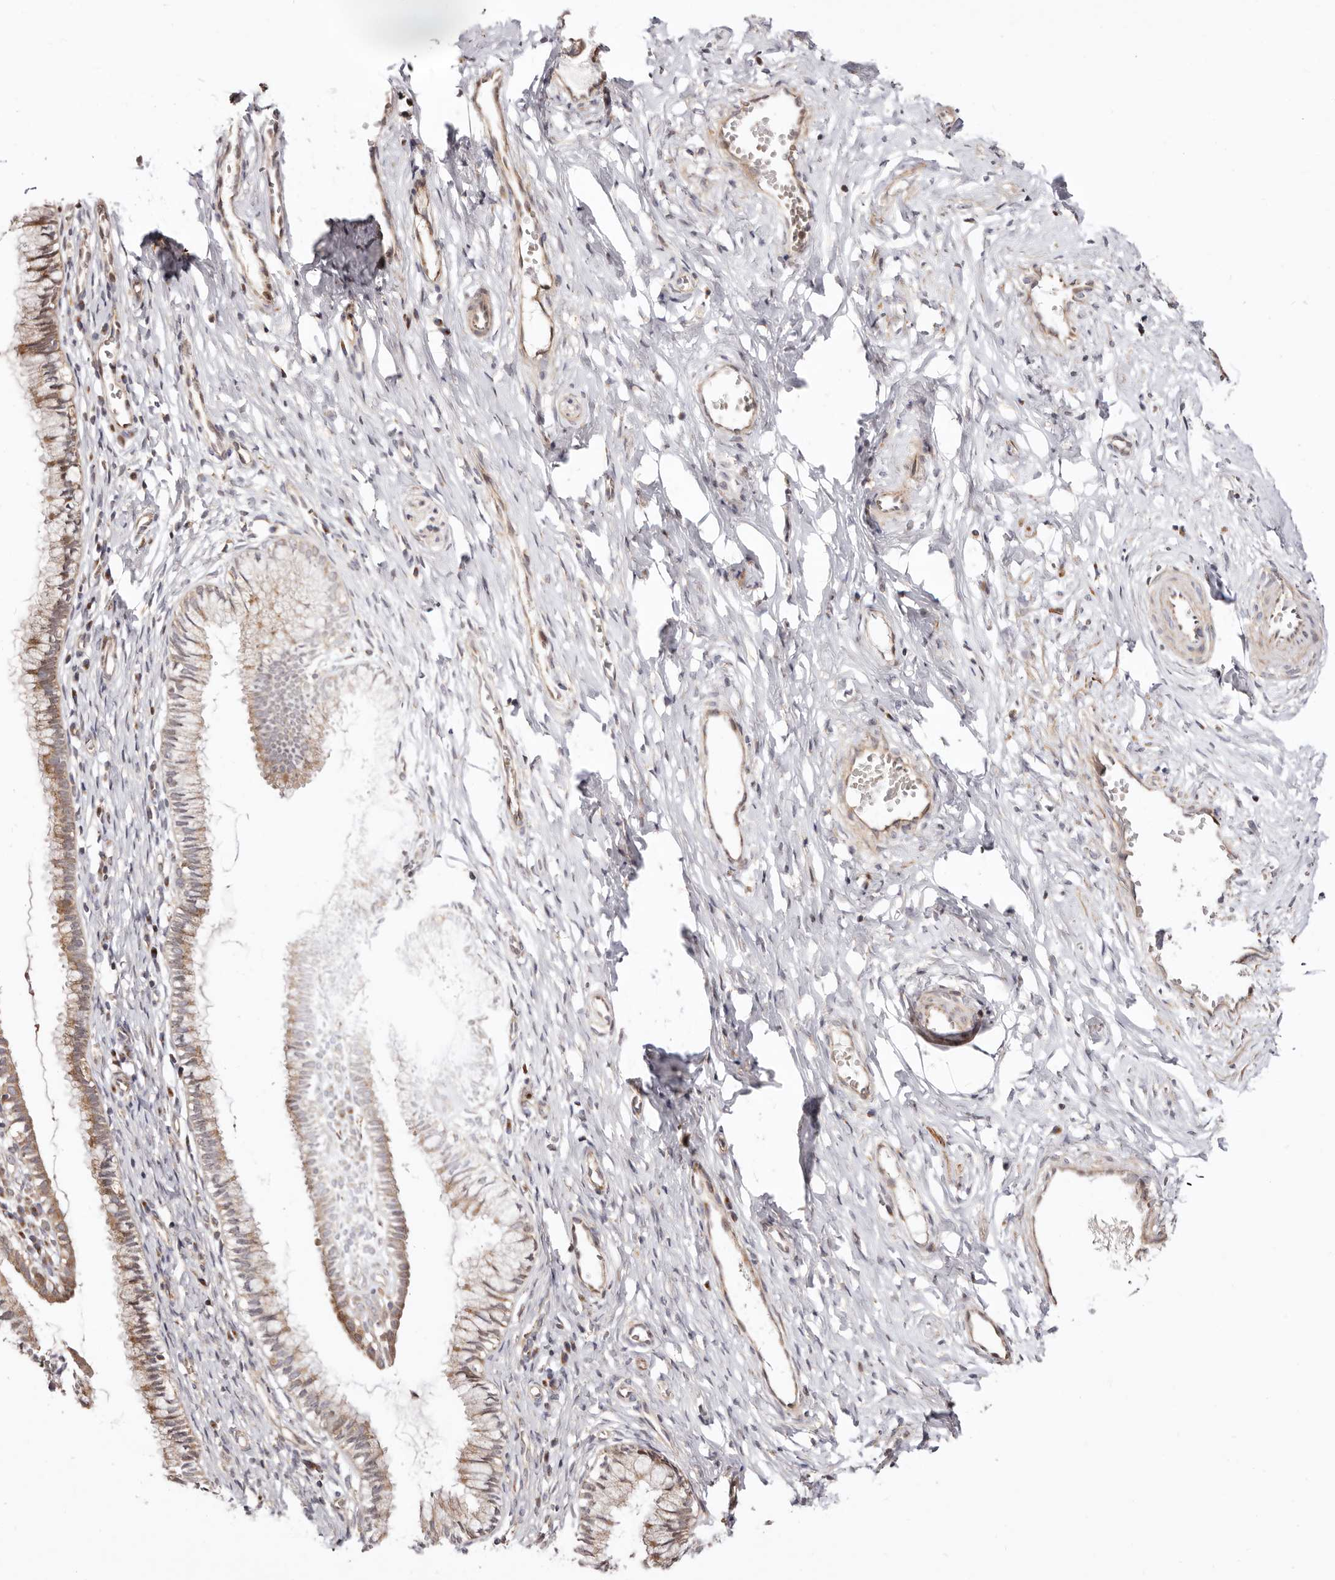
{"staining": {"intensity": "moderate", "quantity": ">75%", "location": "cytoplasmic/membranous"}, "tissue": "cervix", "cell_type": "Glandular cells", "image_type": "normal", "snomed": [{"axis": "morphology", "description": "Normal tissue, NOS"}, {"axis": "topography", "description": "Cervix"}], "caption": "Moderate cytoplasmic/membranous protein positivity is present in approximately >75% of glandular cells in cervix.", "gene": "MAPK1", "patient": {"sex": "female", "age": 27}}